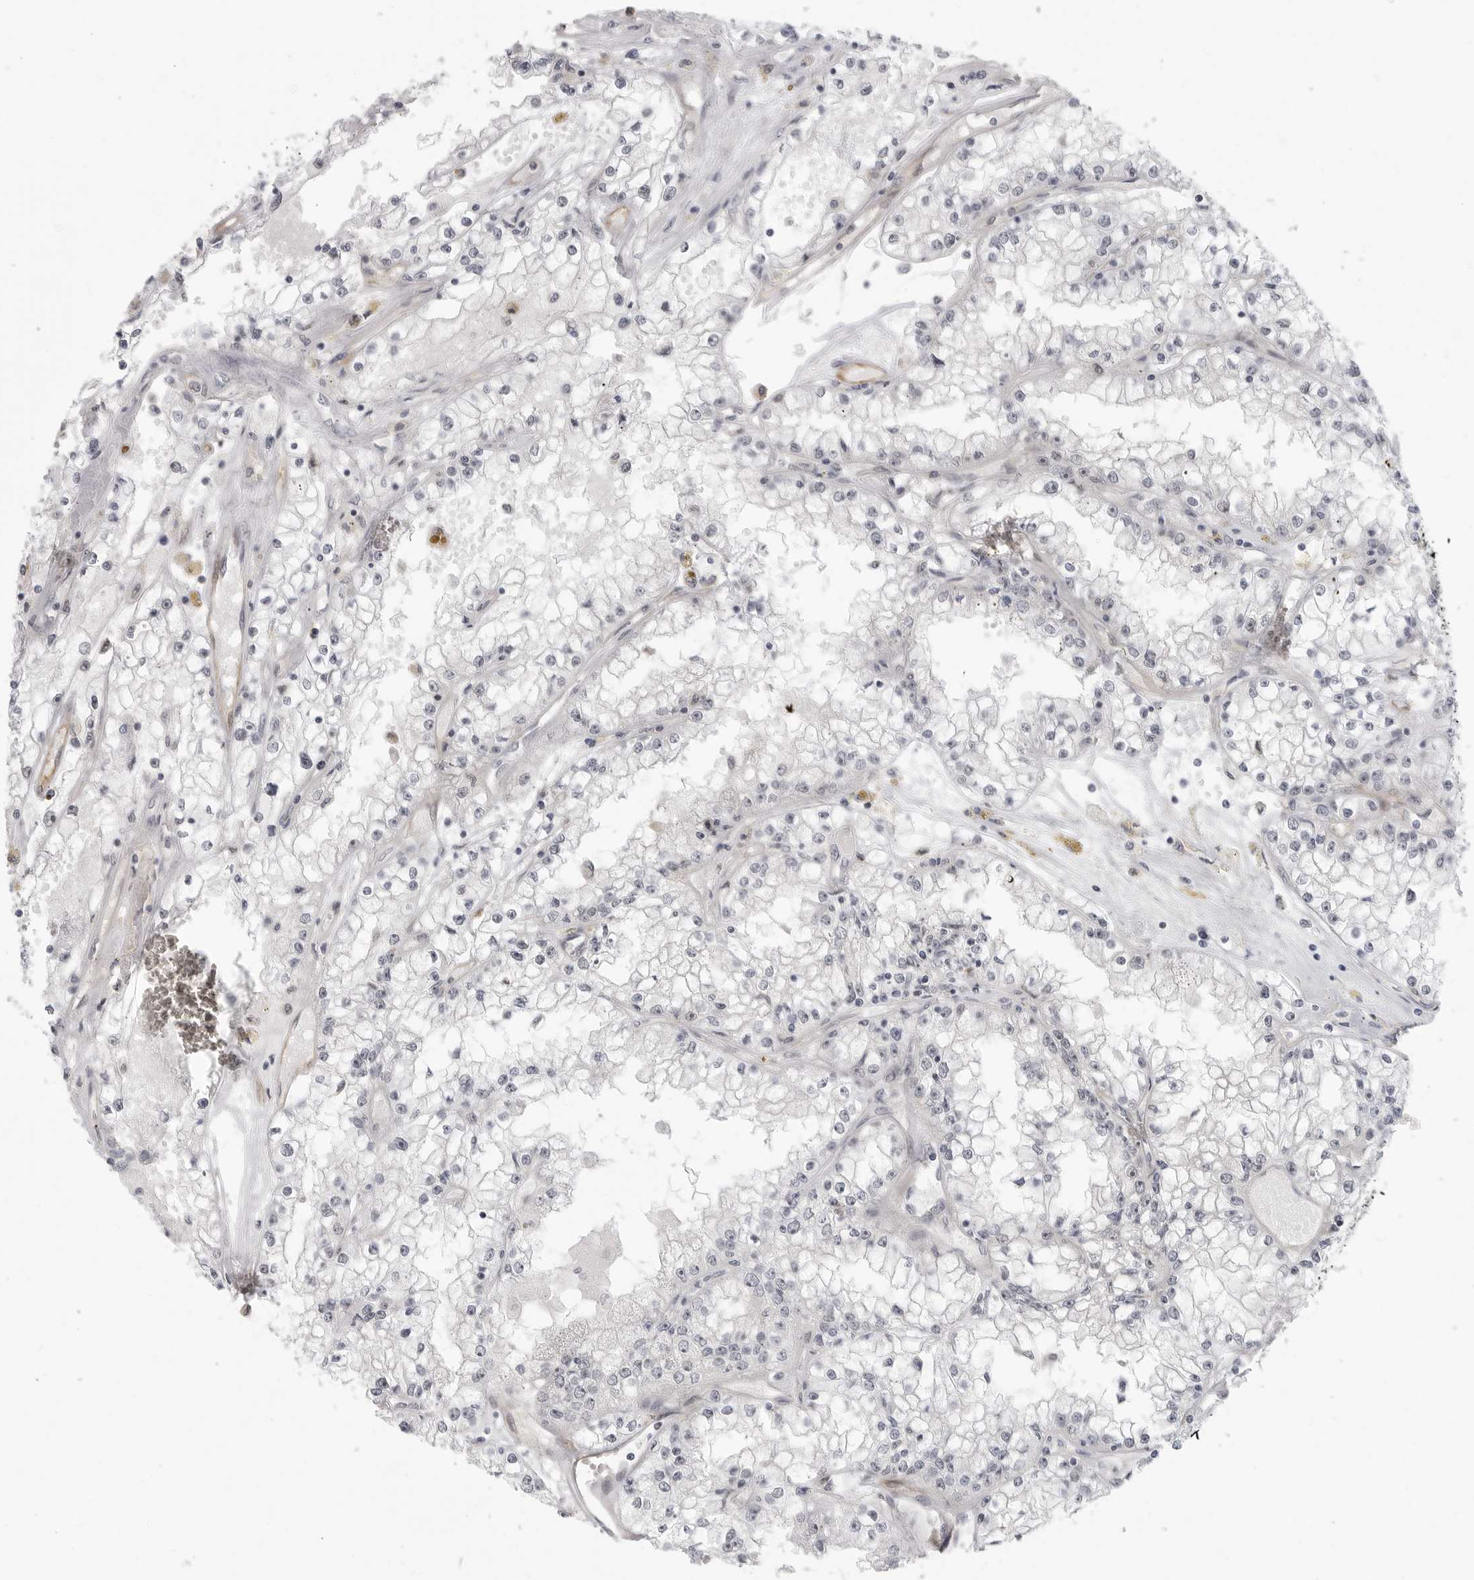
{"staining": {"intensity": "negative", "quantity": "none", "location": "none"}, "tissue": "renal cancer", "cell_type": "Tumor cells", "image_type": "cancer", "snomed": [{"axis": "morphology", "description": "Adenocarcinoma, NOS"}, {"axis": "topography", "description": "Kidney"}], "caption": "Tumor cells are negative for protein expression in human renal adenocarcinoma. The staining is performed using DAB (3,3'-diaminobenzidine) brown chromogen with nuclei counter-stained in using hematoxylin.", "gene": "CEP295NL", "patient": {"sex": "male", "age": 56}}